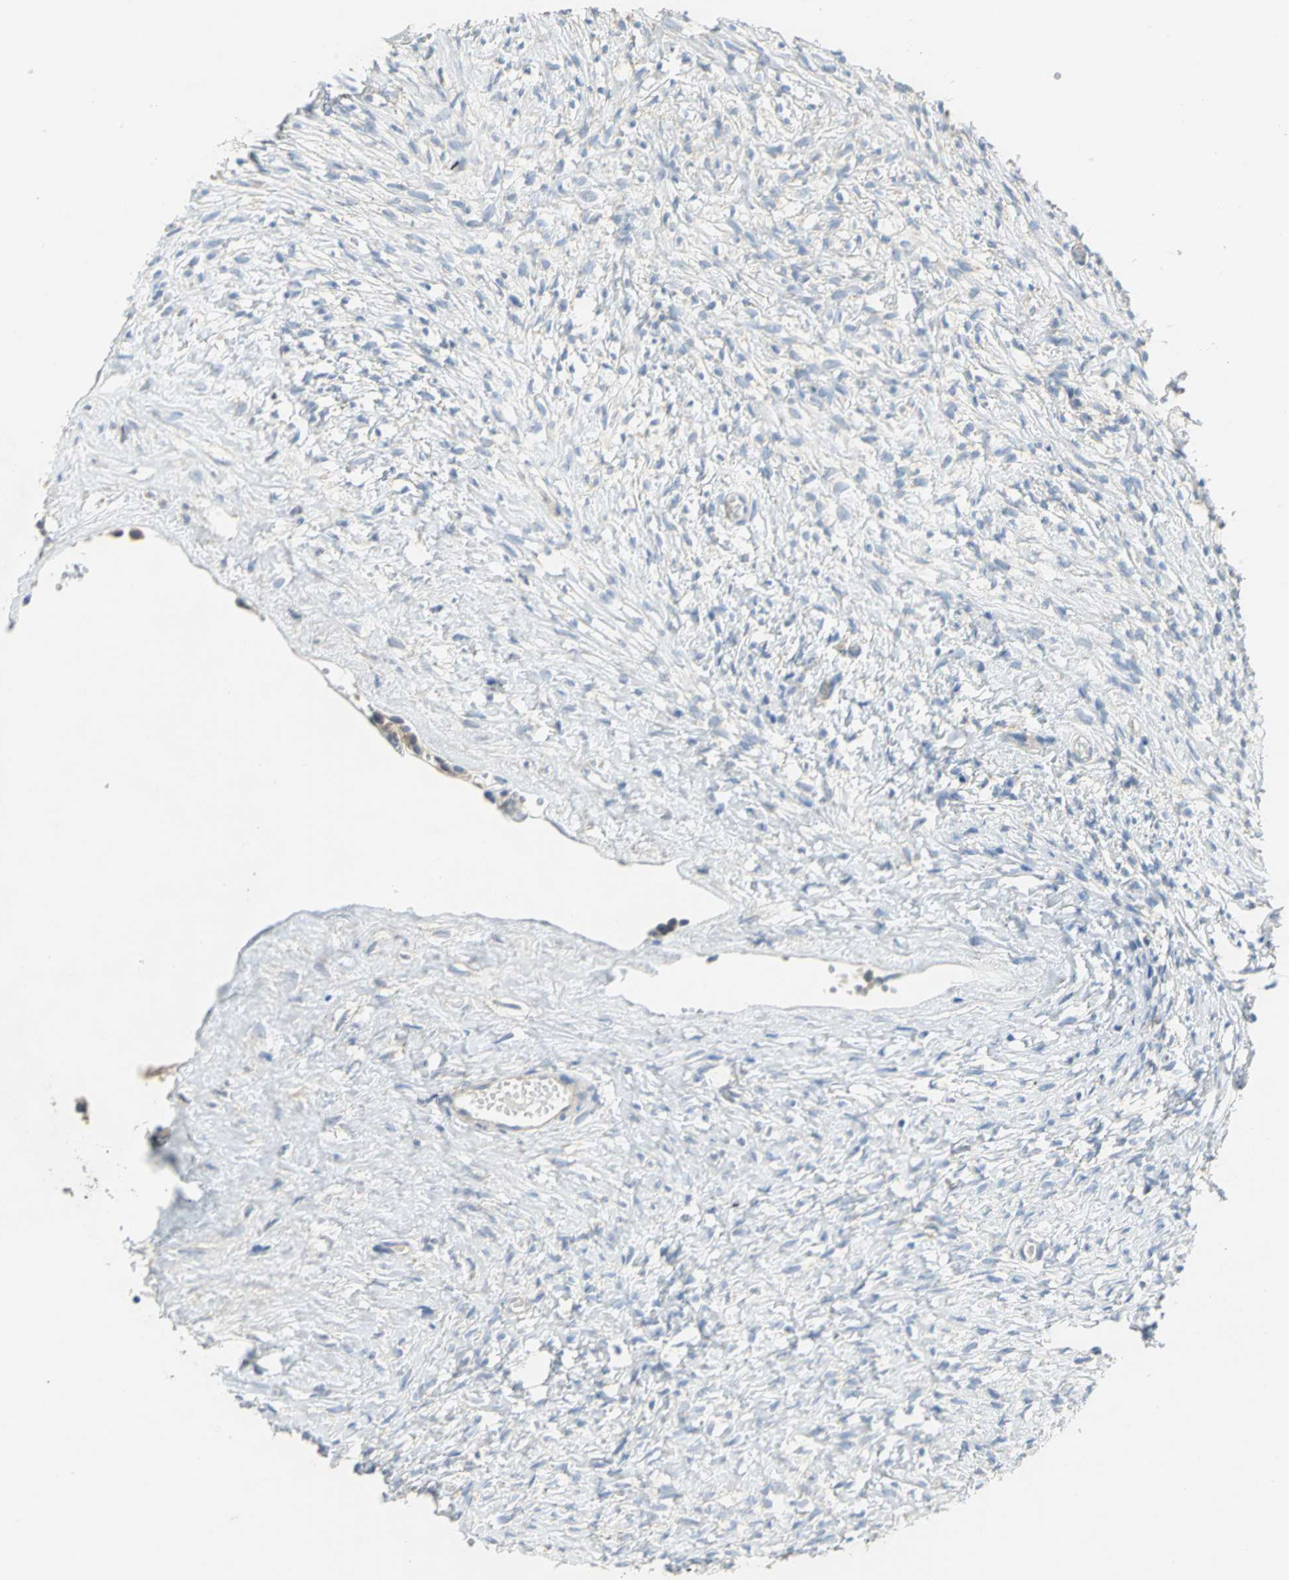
{"staining": {"intensity": "negative", "quantity": "none", "location": "none"}, "tissue": "ovary", "cell_type": "Ovarian stroma cells", "image_type": "normal", "snomed": [{"axis": "morphology", "description": "Normal tissue, NOS"}, {"axis": "topography", "description": "Ovary"}], "caption": "Immunohistochemical staining of normal ovary reveals no significant expression in ovarian stroma cells.", "gene": "HTR1F", "patient": {"sex": "female", "age": 35}}